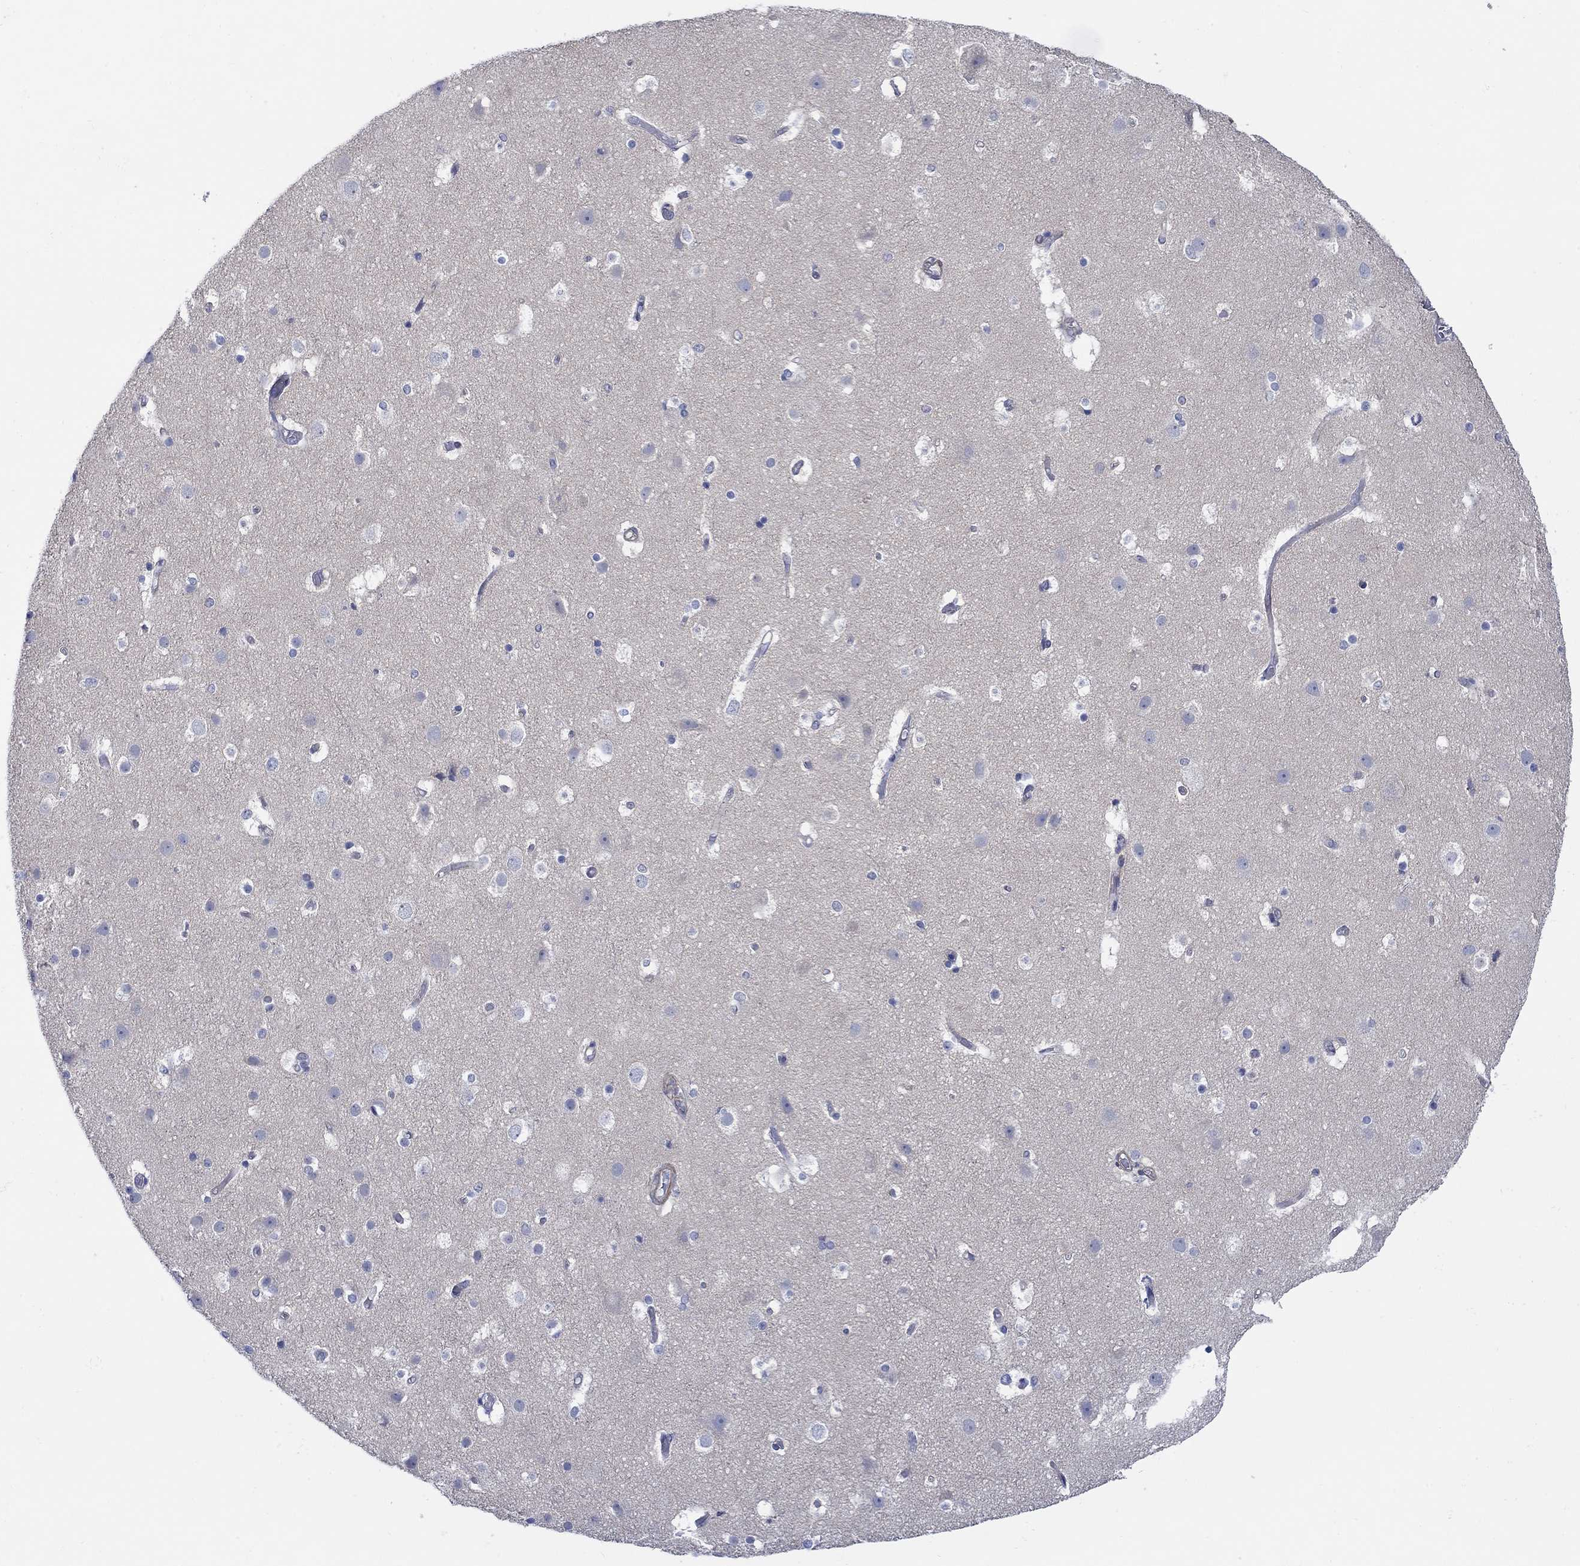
{"staining": {"intensity": "negative", "quantity": "none", "location": "none"}, "tissue": "cerebral cortex", "cell_type": "Endothelial cells", "image_type": "normal", "snomed": [{"axis": "morphology", "description": "Normal tissue, NOS"}, {"axis": "topography", "description": "Cerebral cortex"}], "caption": "The IHC image has no significant positivity in endothelial cells of cerebral cortex. (Stains: DAB (3,3'-diaminobenzidine) immunohistochemistry with hematoxylin counter stain, Microscopy: brightfield microscopy at high magnification).", "gene": "SCN7A", "patient": {"sex": "female", "age": 52}}